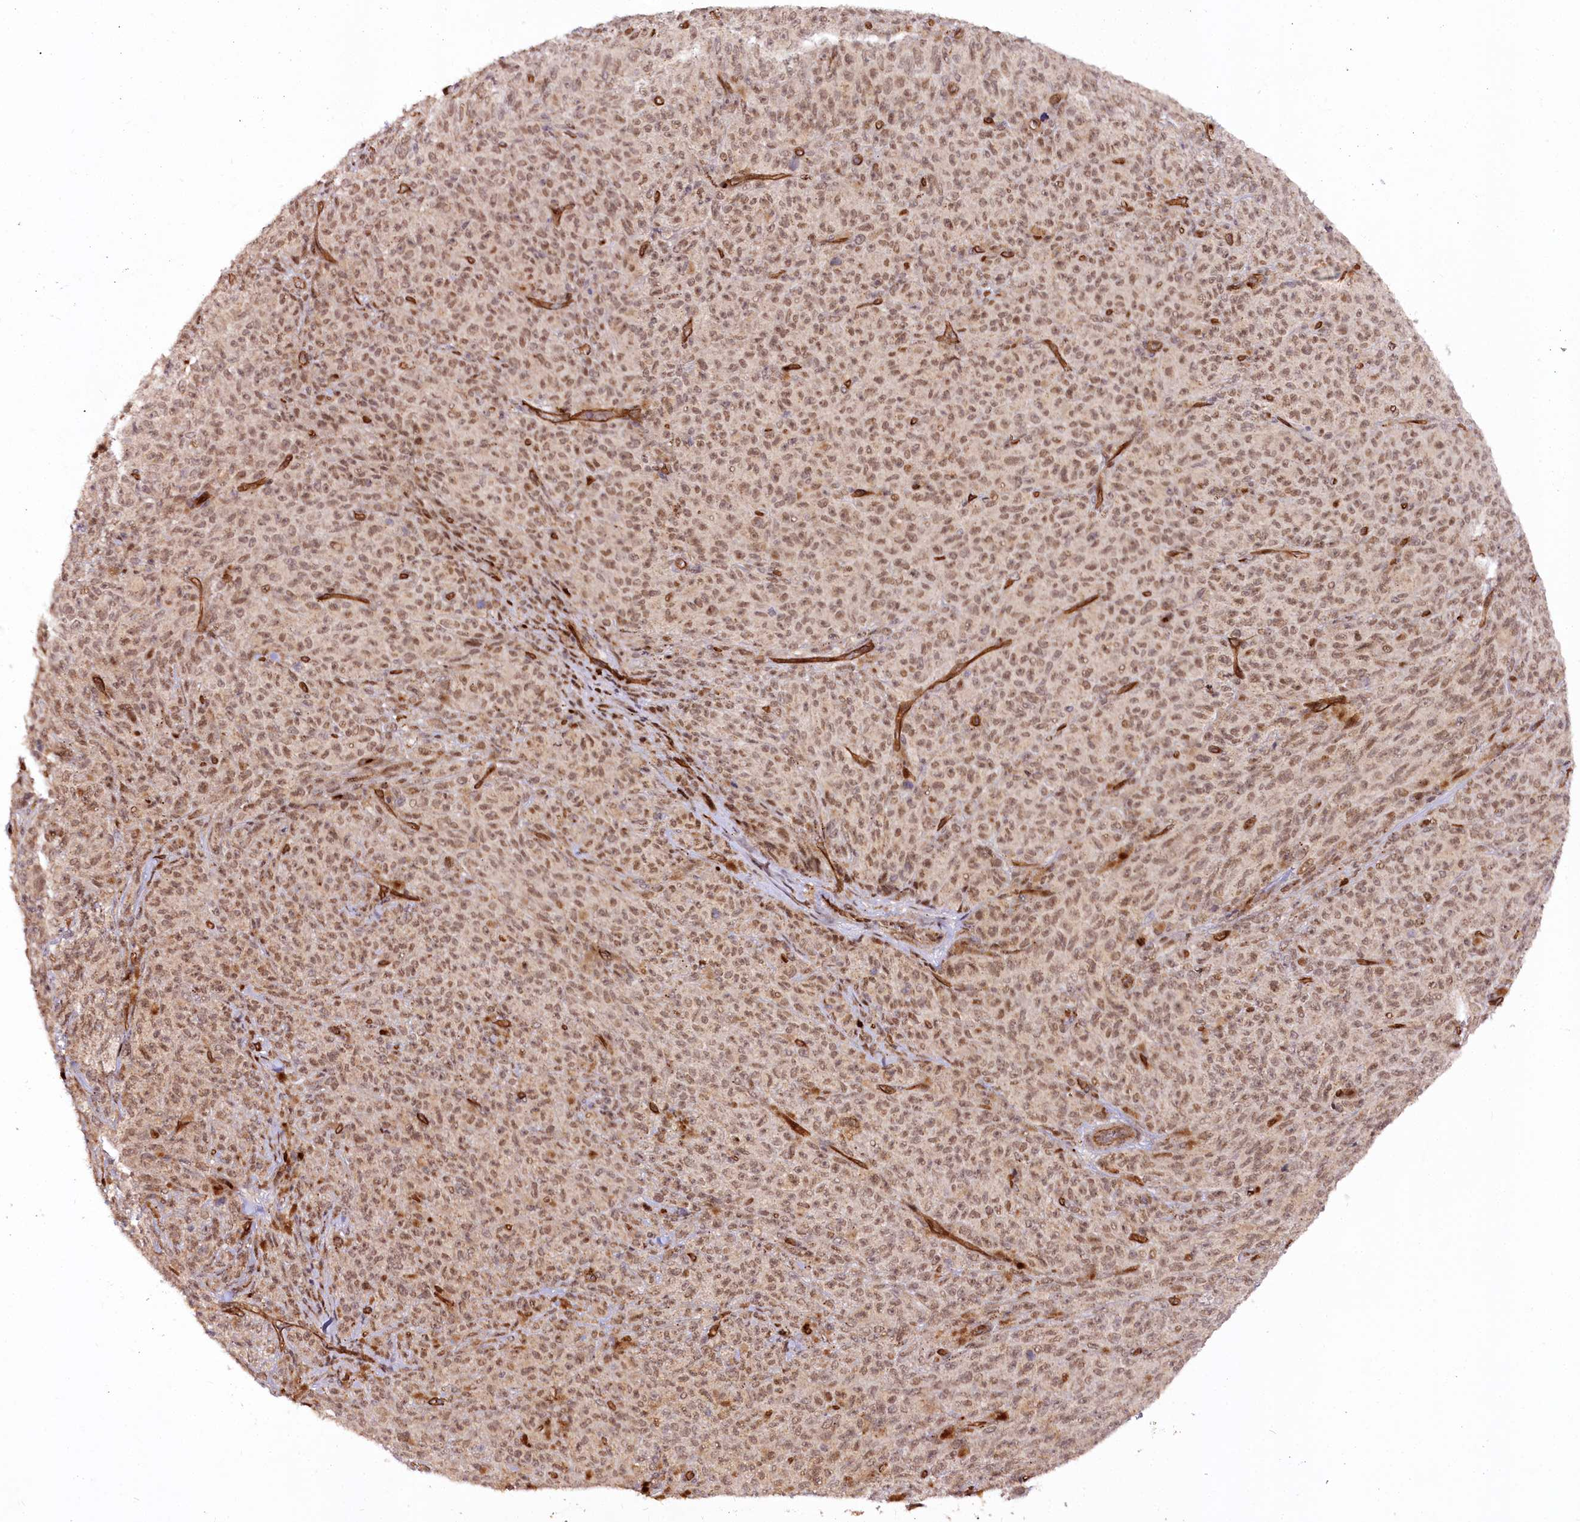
{"staining": {"intensity": "moderate", "quantity": ">75%", "location": "nuclear"}, "tissue": "melanoma", "cell_type": "Tumor cells", "image_type": "cancer", "snomed": [{"axis": "morphology", "description": "Malignant melanoma, NOS"}, {"axis": "topography", "description": "Skin"}], "caption": "Human melanoma stained for a protein (brown) displays moderate nuclear positive expression in about >75% of tumor cells.", "gene": "COPG1", "patient": {"sex": "female", "age": 82}}